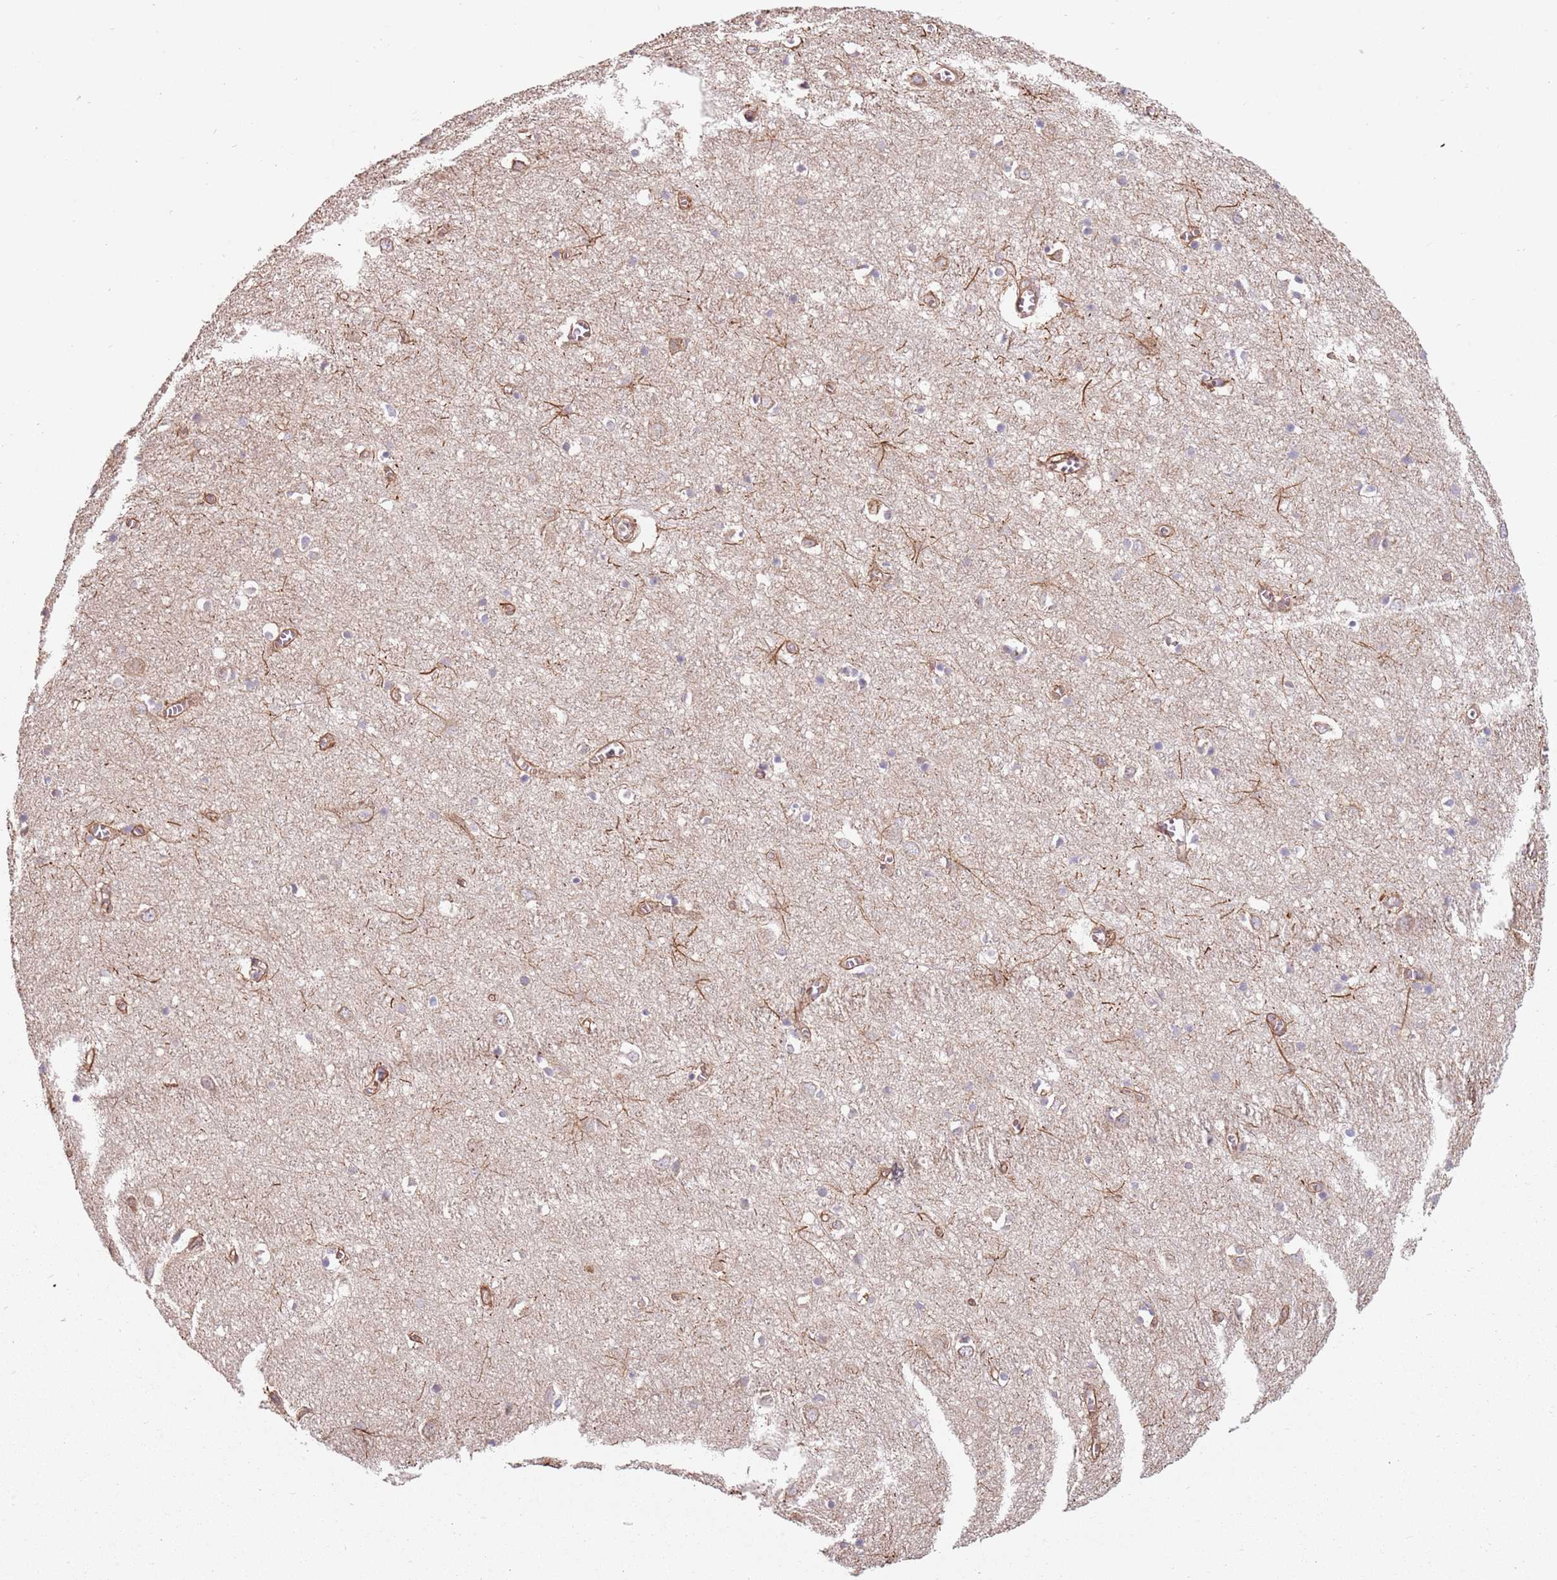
{"staining": {"intensity": "moderate", "quantity": ">75%", "location": "cytoplasmic/membranous"}, "tissue": "cerebral cortex", "cell_type": "Endothelial cells", "image_type": "normal", "snomed": [{"axis": "morphology", "description": "Normal tissue, NOS"}, {"axis": "topography", "description": "Cerebral cortex"}], "caption": "A brown stain labels moderate cytoplasmic/membranous expression of a protein in endothelial cells of normal cerebral cortex. Using DAB (3,3'-diaminobenzidine) (brown) and hematoxylin (blue) stains, captured at high magnification using brightfield microscopy.", "gene": "SPDL1", "patient": {"sex": "female", "age": 64}}